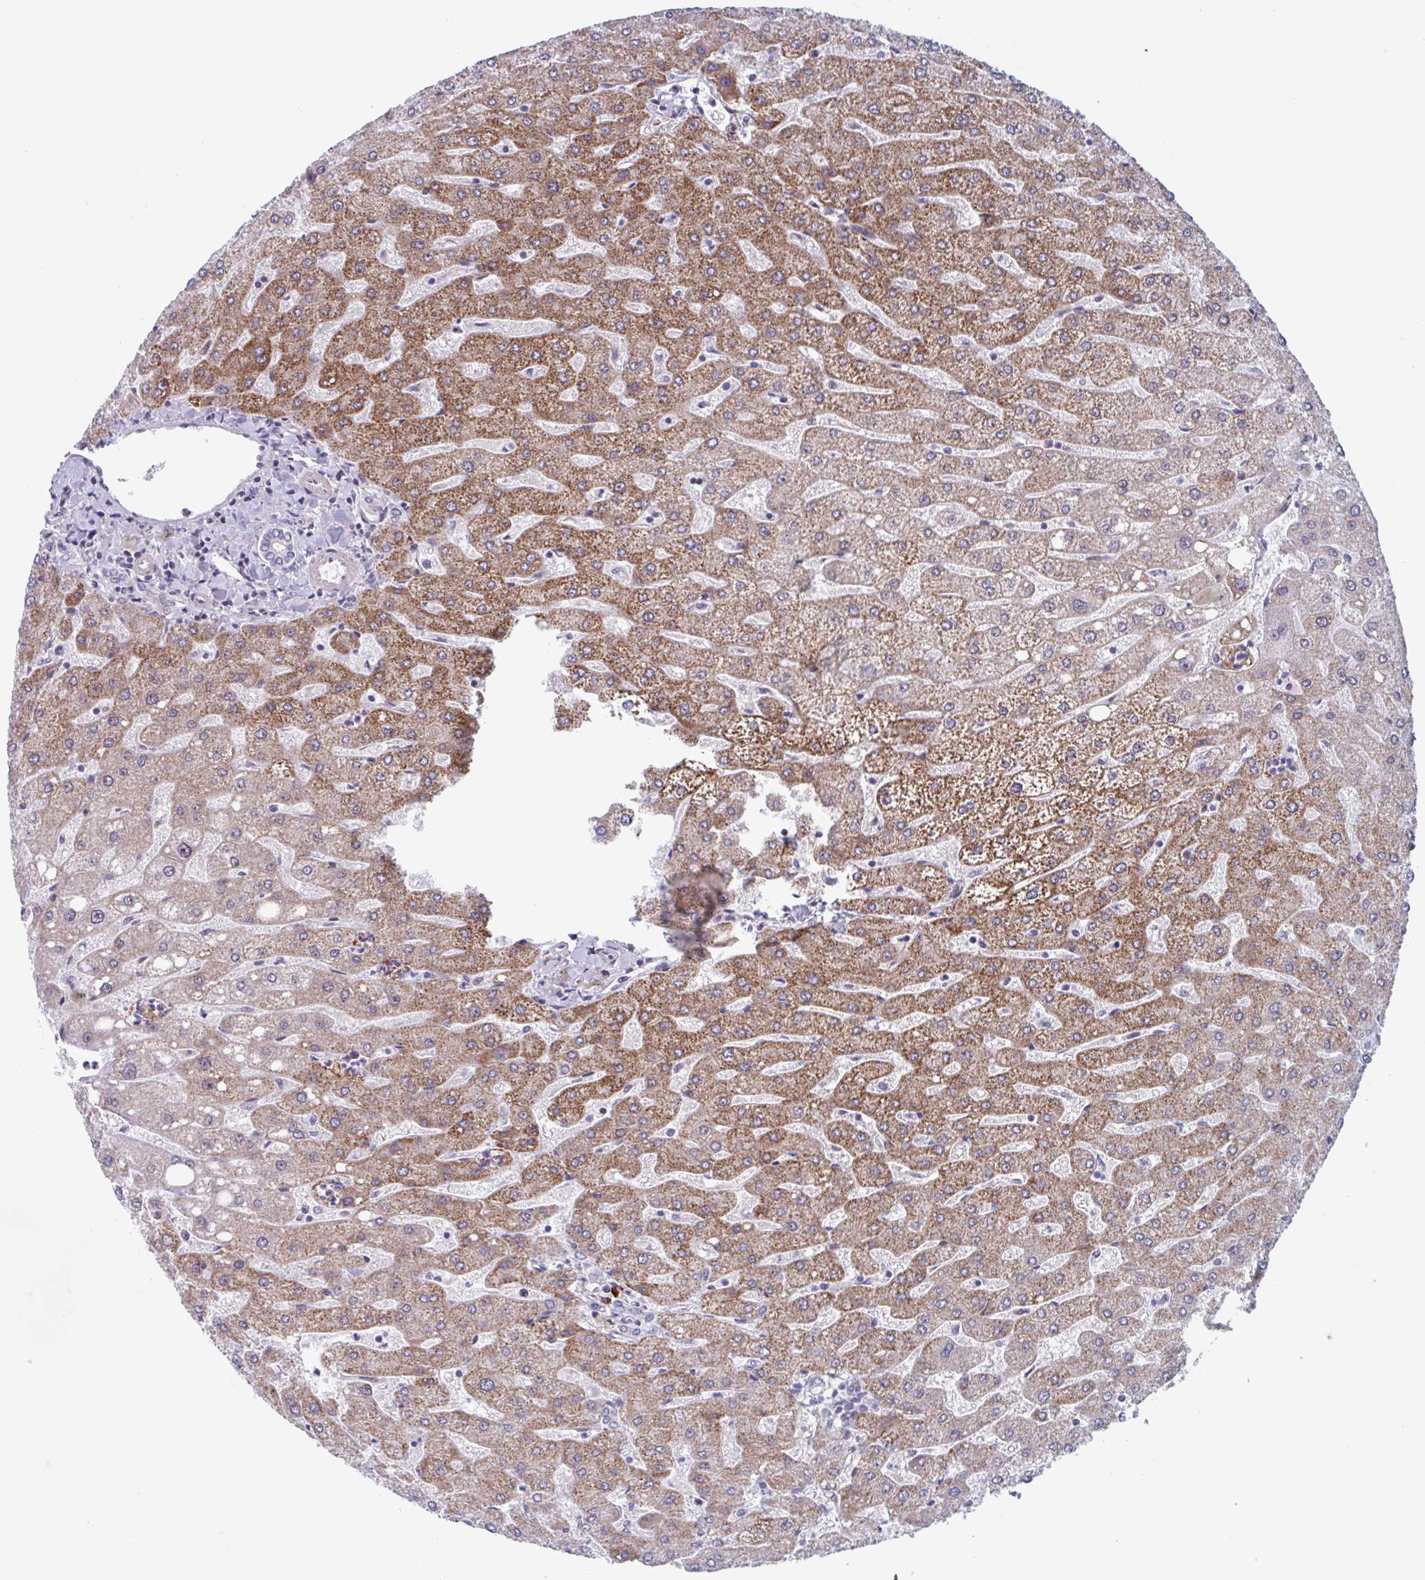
{"staining": {"intensity": "negative", "quantity": "none", "location": "none"}, "tissue": "liver", "cell_type": "Cholangiocytes", "image_type": "normal", "snomed": [{"axis": "morphology", "description": "Normal tissue, NOS"}, {"axis": "topography", "description": "Liver"}], "caption": "High magnification brightfield microscopy of unremarkable liver stained with DAB (3,3'-diaminobenzidine) (brown) and counterstained with hematoxylin (blue): cholangiocytes show no significant positivity.", "gene": "DUXA", "patient": {"sex": "male", "age": 67}}